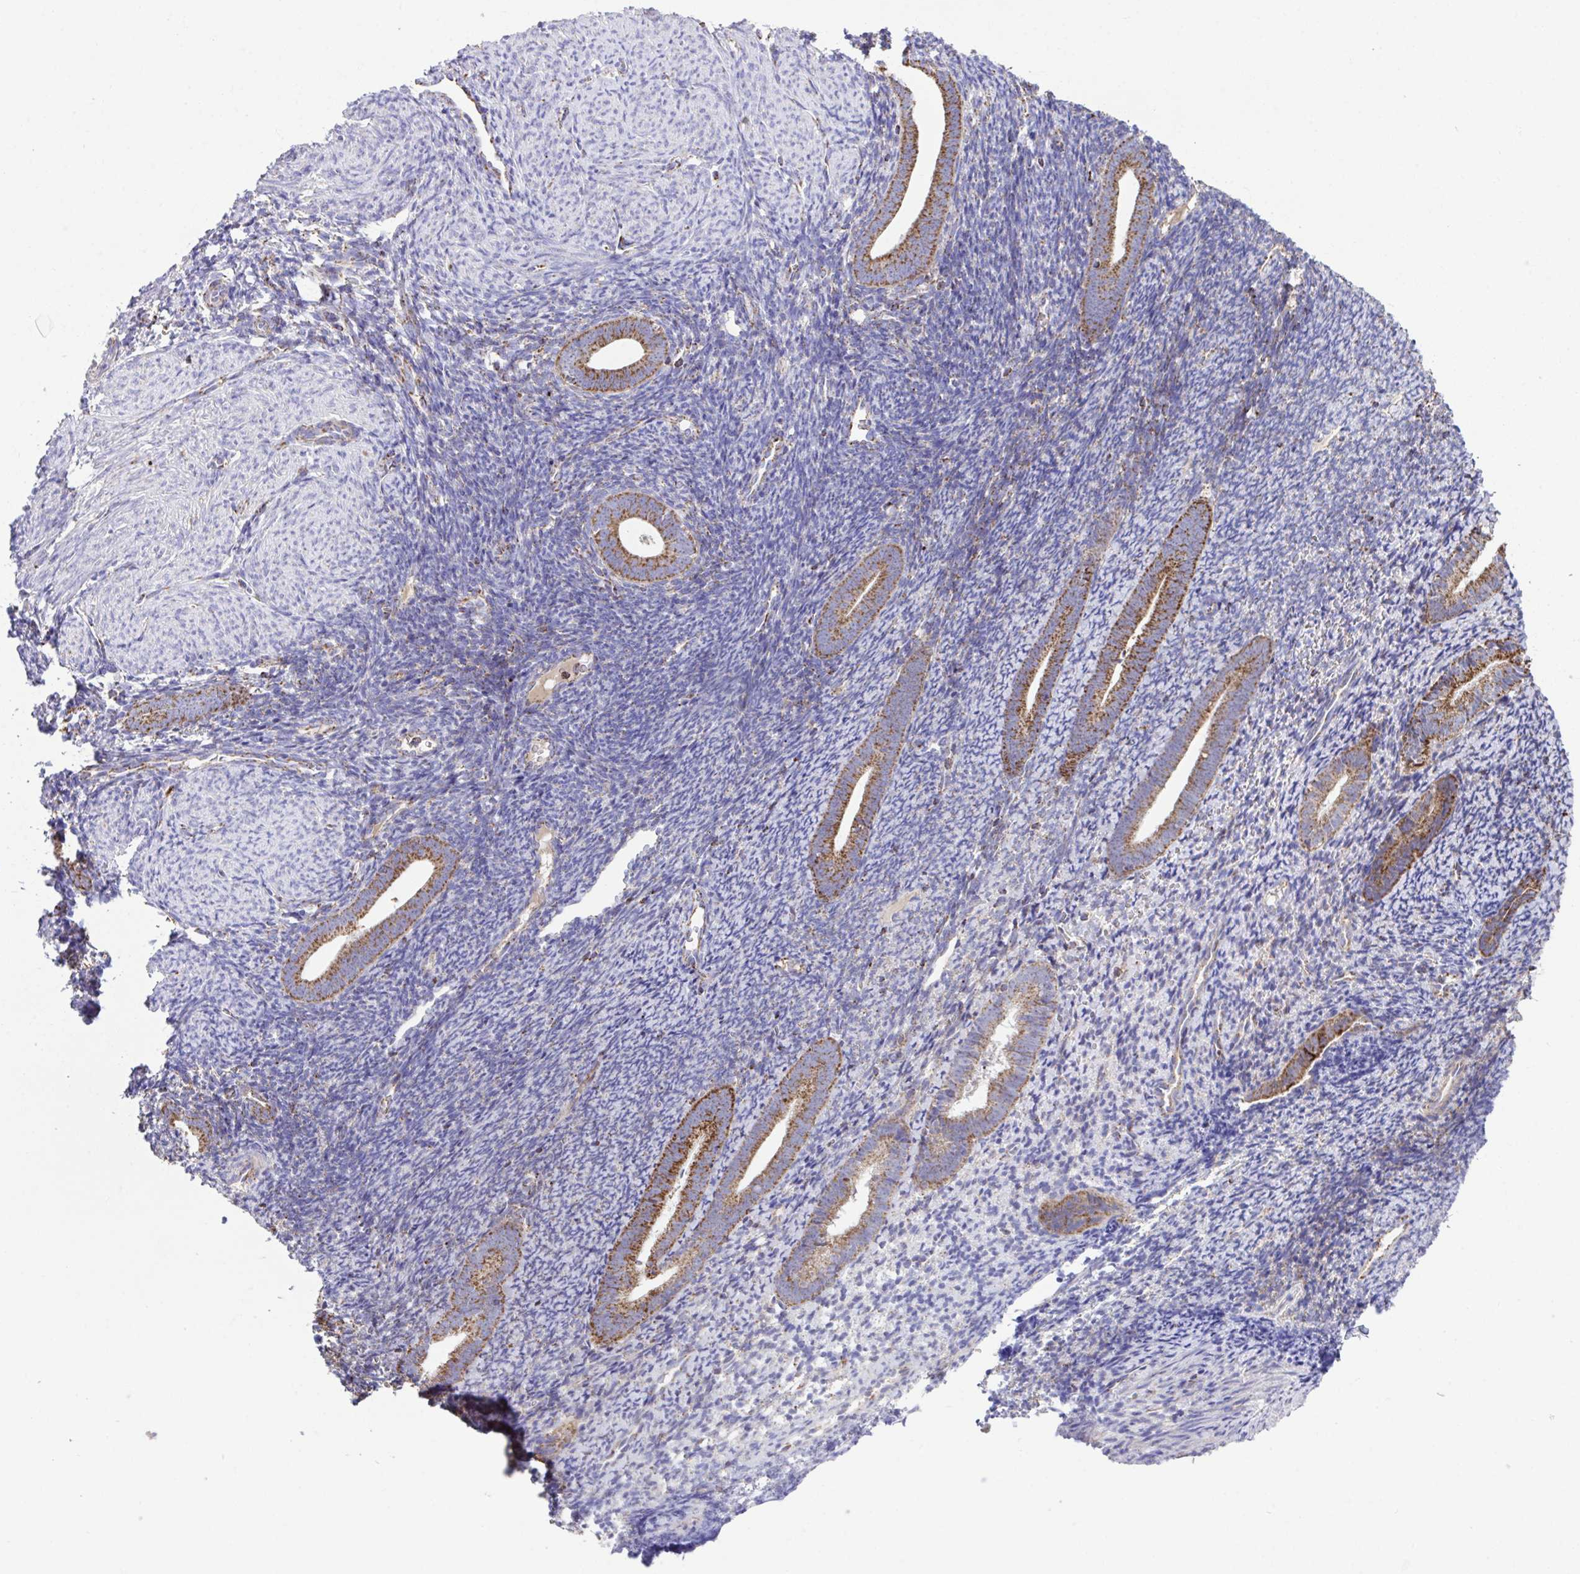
{"staining": {"intensity": "negative", "quantity": "none", "location": "none"}, "tissue": "endometrium", "cell_type": "Cells in endometrial stroma", "image_type": "normal", "snomed": [{"axis": "morphology", "description": "Normal tissue, NOS"}, {"axis": "topography", "description": "Endometrium"}], "caption": "The photomicrograph exhibits no significant expression in cells in endometrial stroma of endometrium.", "gene": "PCMTD2", "patient": {"sex": "female", "age": 39}}